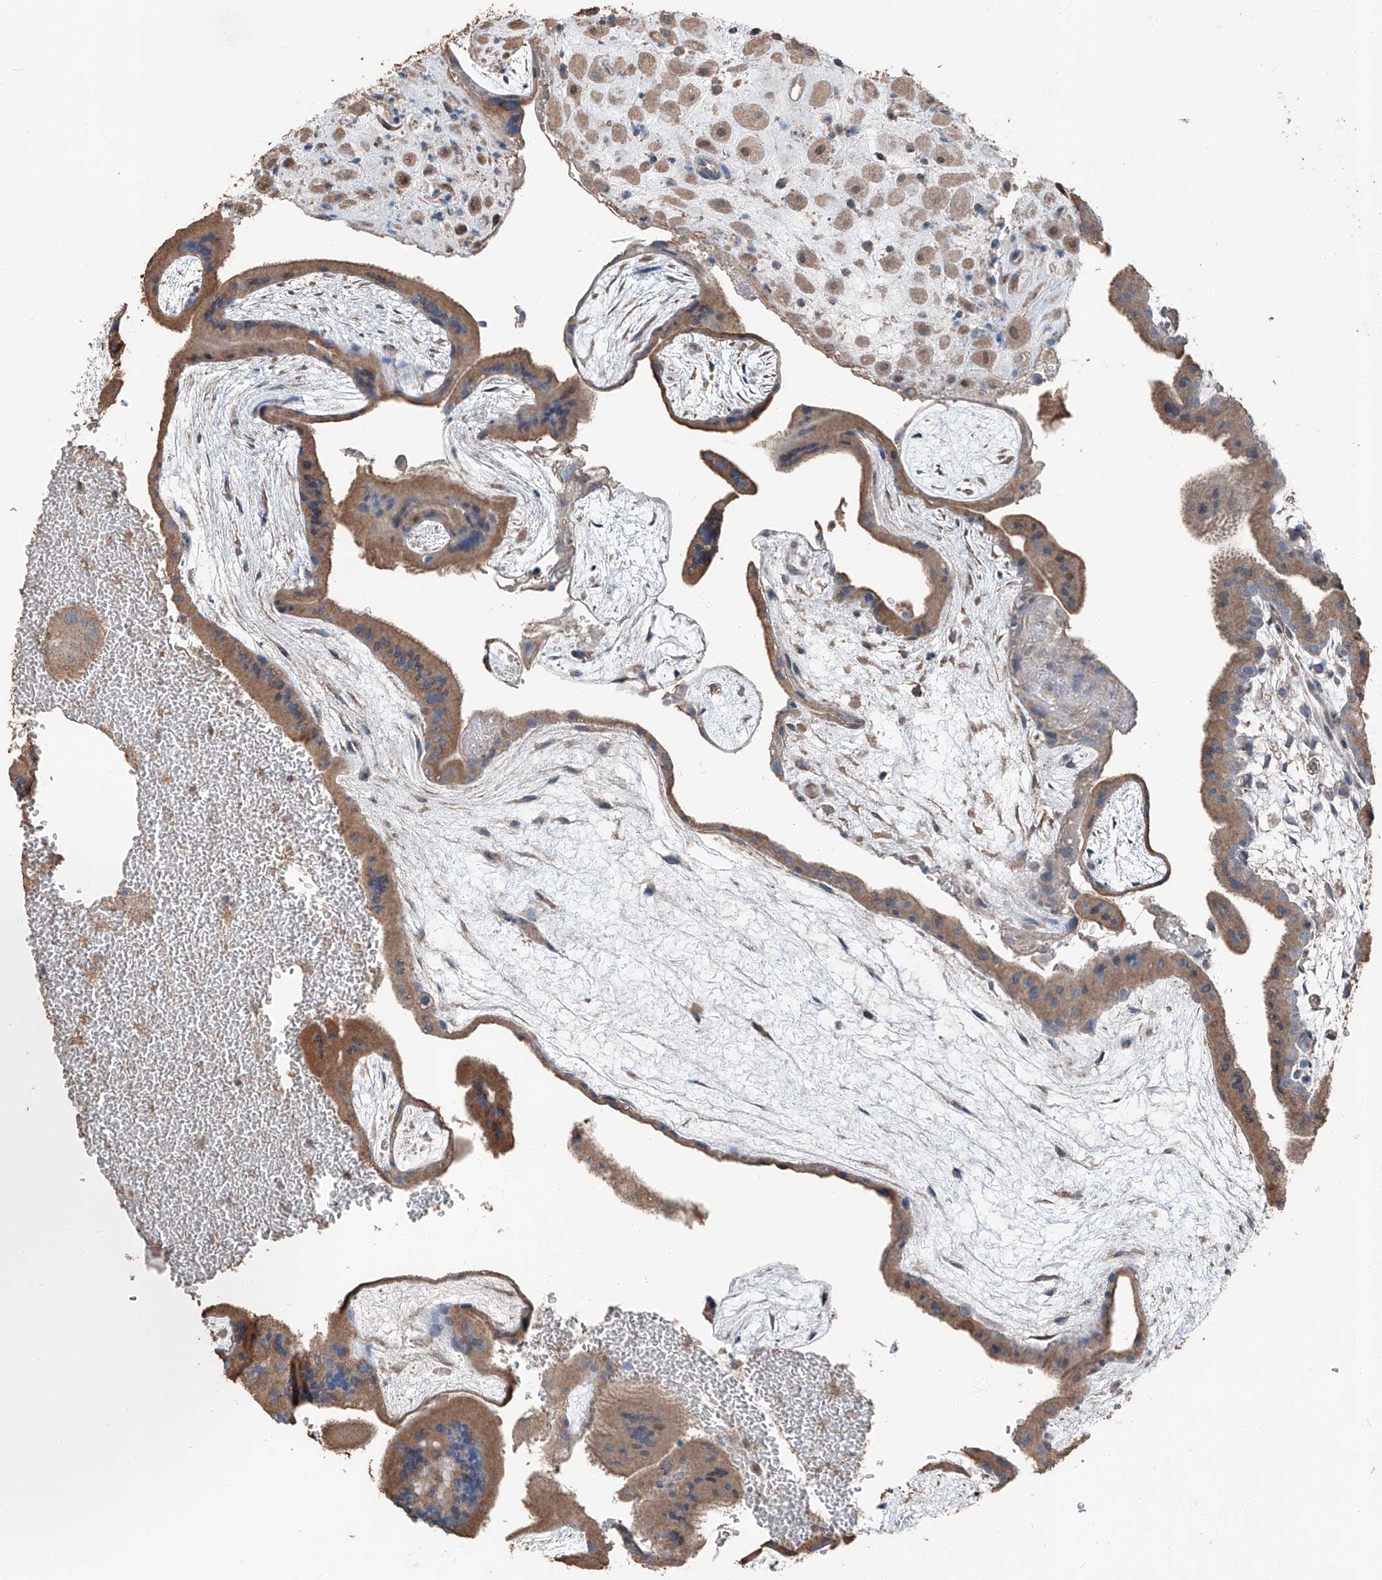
{"staining": {"intensity": "weak", "quantity": ">75%", "location": "cytoplasmic/membranous,nuclear"}, "tissue": "placenta", "cell_type": "Decidual cells", "image_type": "normal", "snomed": [{"axis": "morphology", "description": "Normal tissue, NOS"}, {"axis": "topography", "description": "Placenta"}], "caption": "This photomicrograph displays immunohistochemistry (IHC) staining of benign human placenta, with low weak cytoplasmic/membranous,nuclear staining in approximately >75% of decidual cells.", "gene": "MAMLD1", "patient": {"sex": "female", "age": 35}}